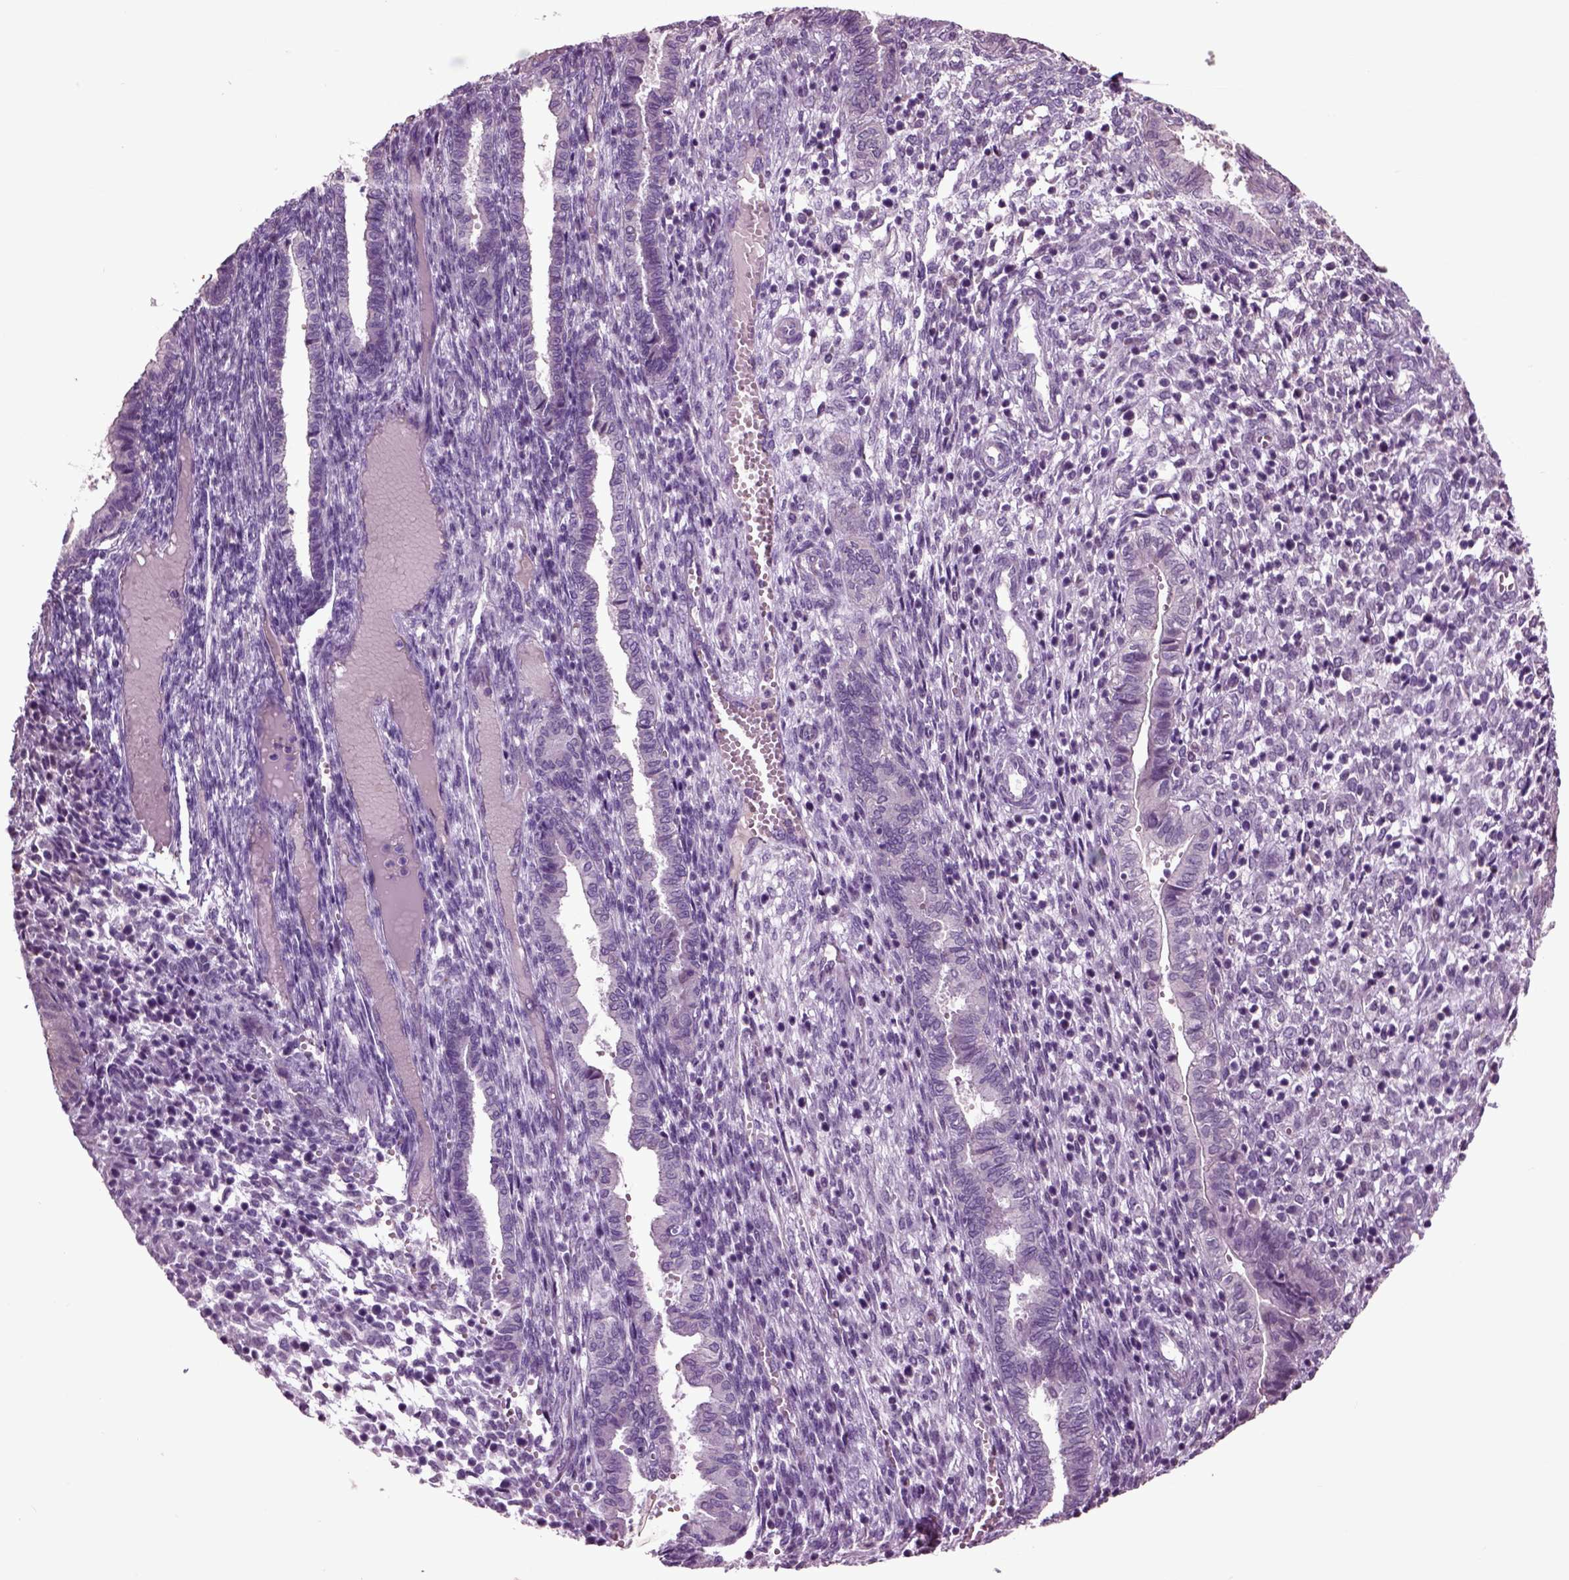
{"staining": {"intensity": "negative", "quantity": "none", "location": "none"}, "tissue": "endometrium", "cell_type": "Cells in endometrial stroma", "image_type": "normal", "snomed": [{"axis": "morphology", "description": "Normal tissue, NOS"}, {"axis": "topography", "description": "Endometrium"}], "caption": "IHC of benign human endometrium displays no positivity in cells in endometrial stroma. (DAB (3,3'-diaminobenzidine) immunohistochemistry with hematoxylin counter stain).", "gene": "CHGB", "patient": {"sex": "female", "age": 43}}